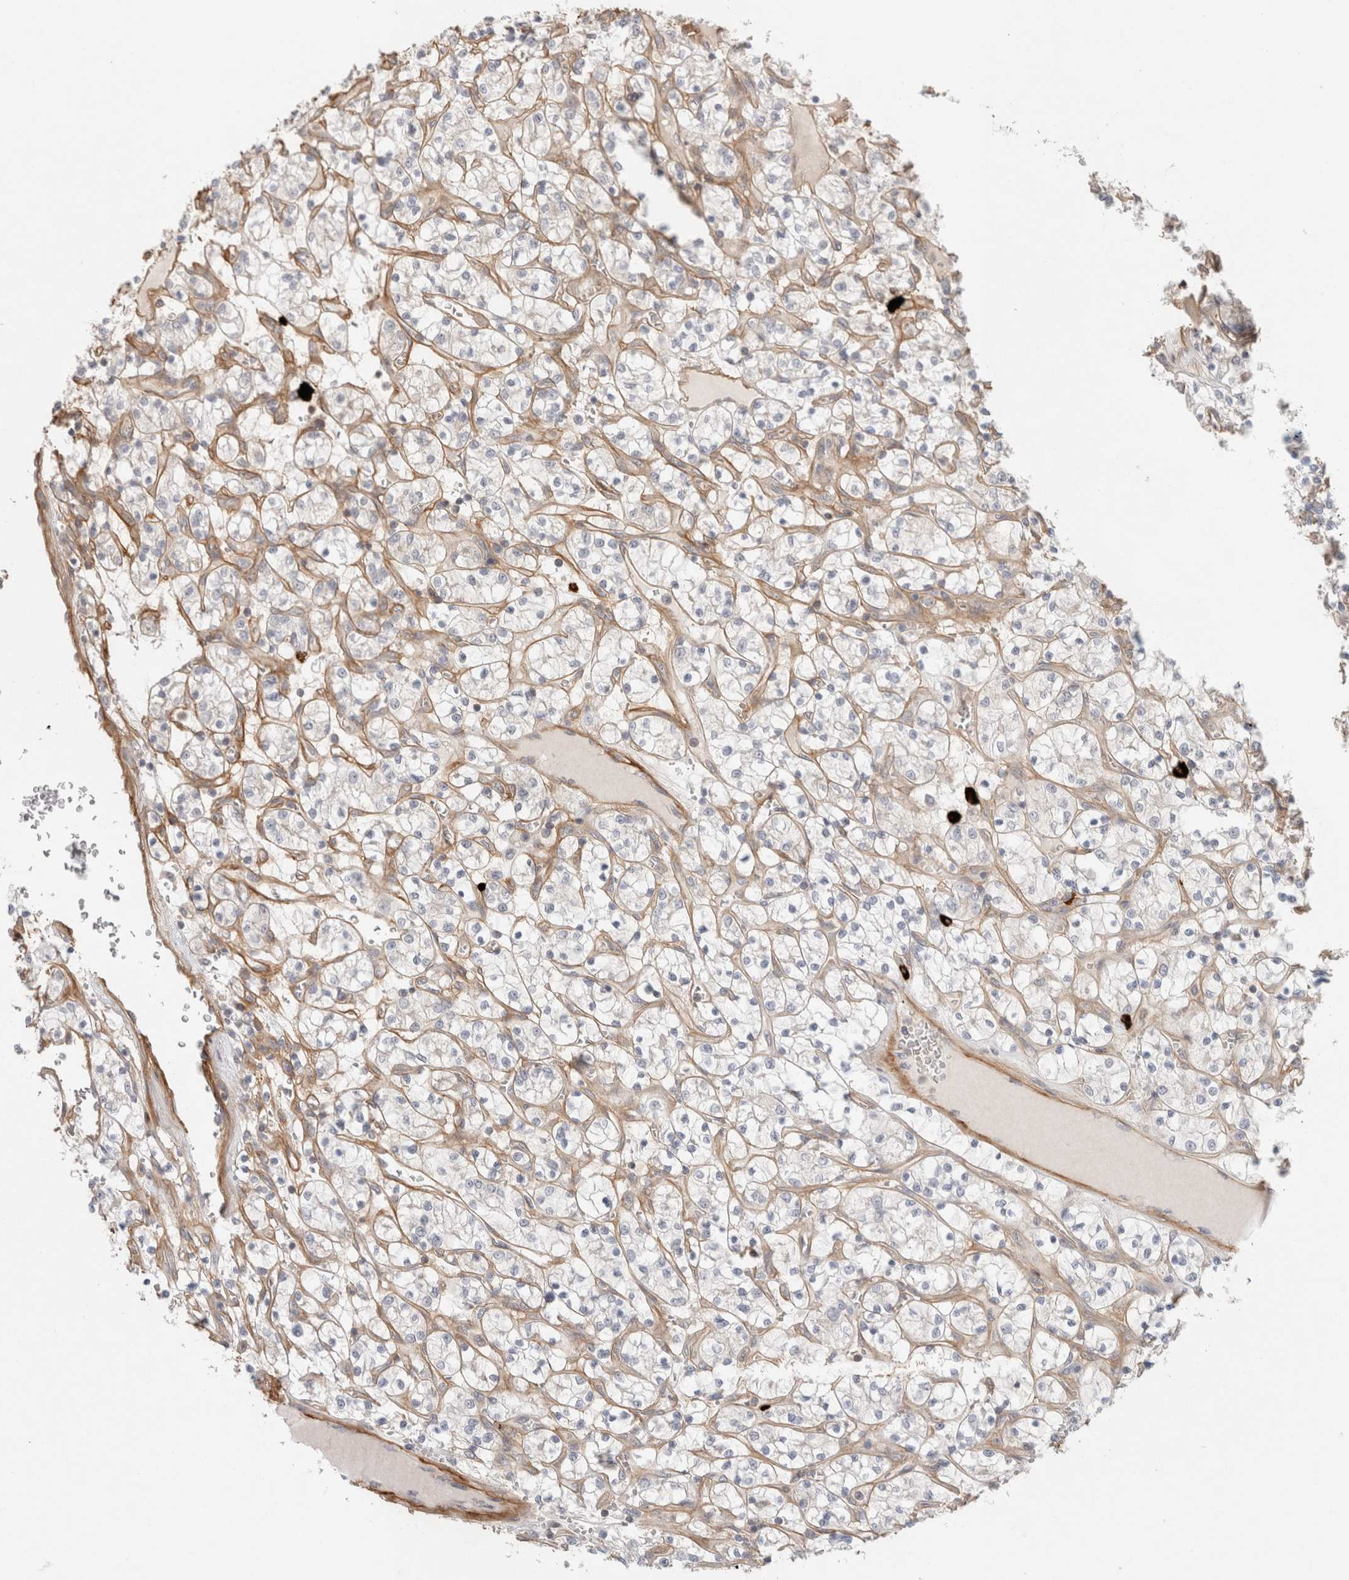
{"staining": {"intensity": "negative", "quantity": "none", "location": "none"}, "tissue": "renal cancer", "cell_type": "Tumor cells", "image_type": "cancer", "snomed": [{"axis": "morphology", "description": "Adenocarcinoma, NOS"}, {"axis": "topography", "description": "Kidney"}], "caption": "Tumor cells show no significant protein positivity in adenocarcinoma (renal). (DAB (3,3'-diaminobenzidine) IHC with hematoxylin counter stain).", "gene": "HSPG2", "patient": {"sex": "female", "age": 69}}